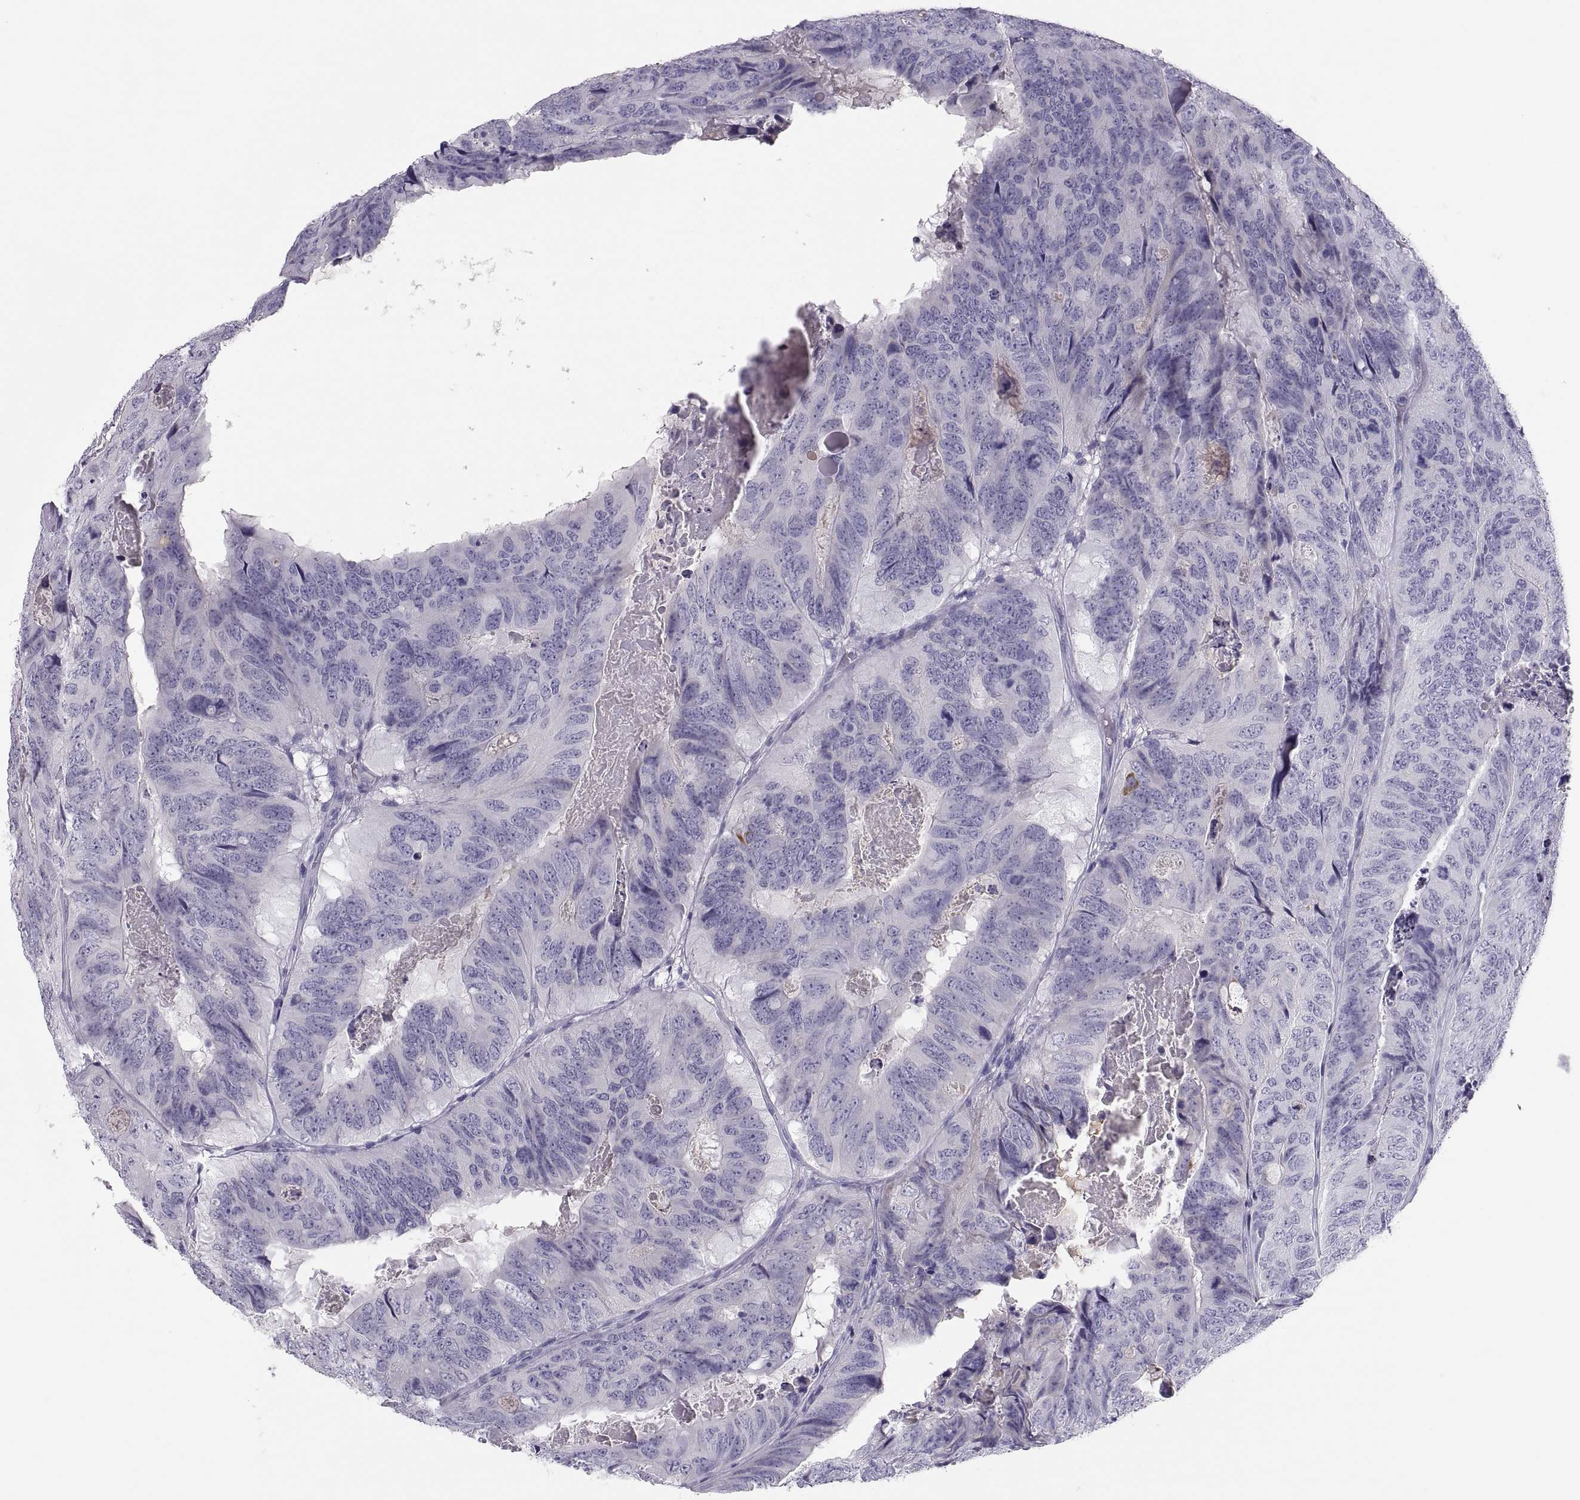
{"staining": {"intensity": "negative", "quantity": "none", "location": "none"}, "tissue": "colorectal cancer", "cell_type": "Tumor cells", "image_type": "cancer", "snomed": [{"axis": "morphology", "description": "Adenocarcinoma, NOS"}, {"axis": "topography", "description": "Colon"}], "caption": "The histopathology image displays no staining of tumor cells in adenocarcinoma (colorectal). Nuclei are stained in blue.", "gene": "MAGEB2", "patient": {"sex": "male", "age": 79}}